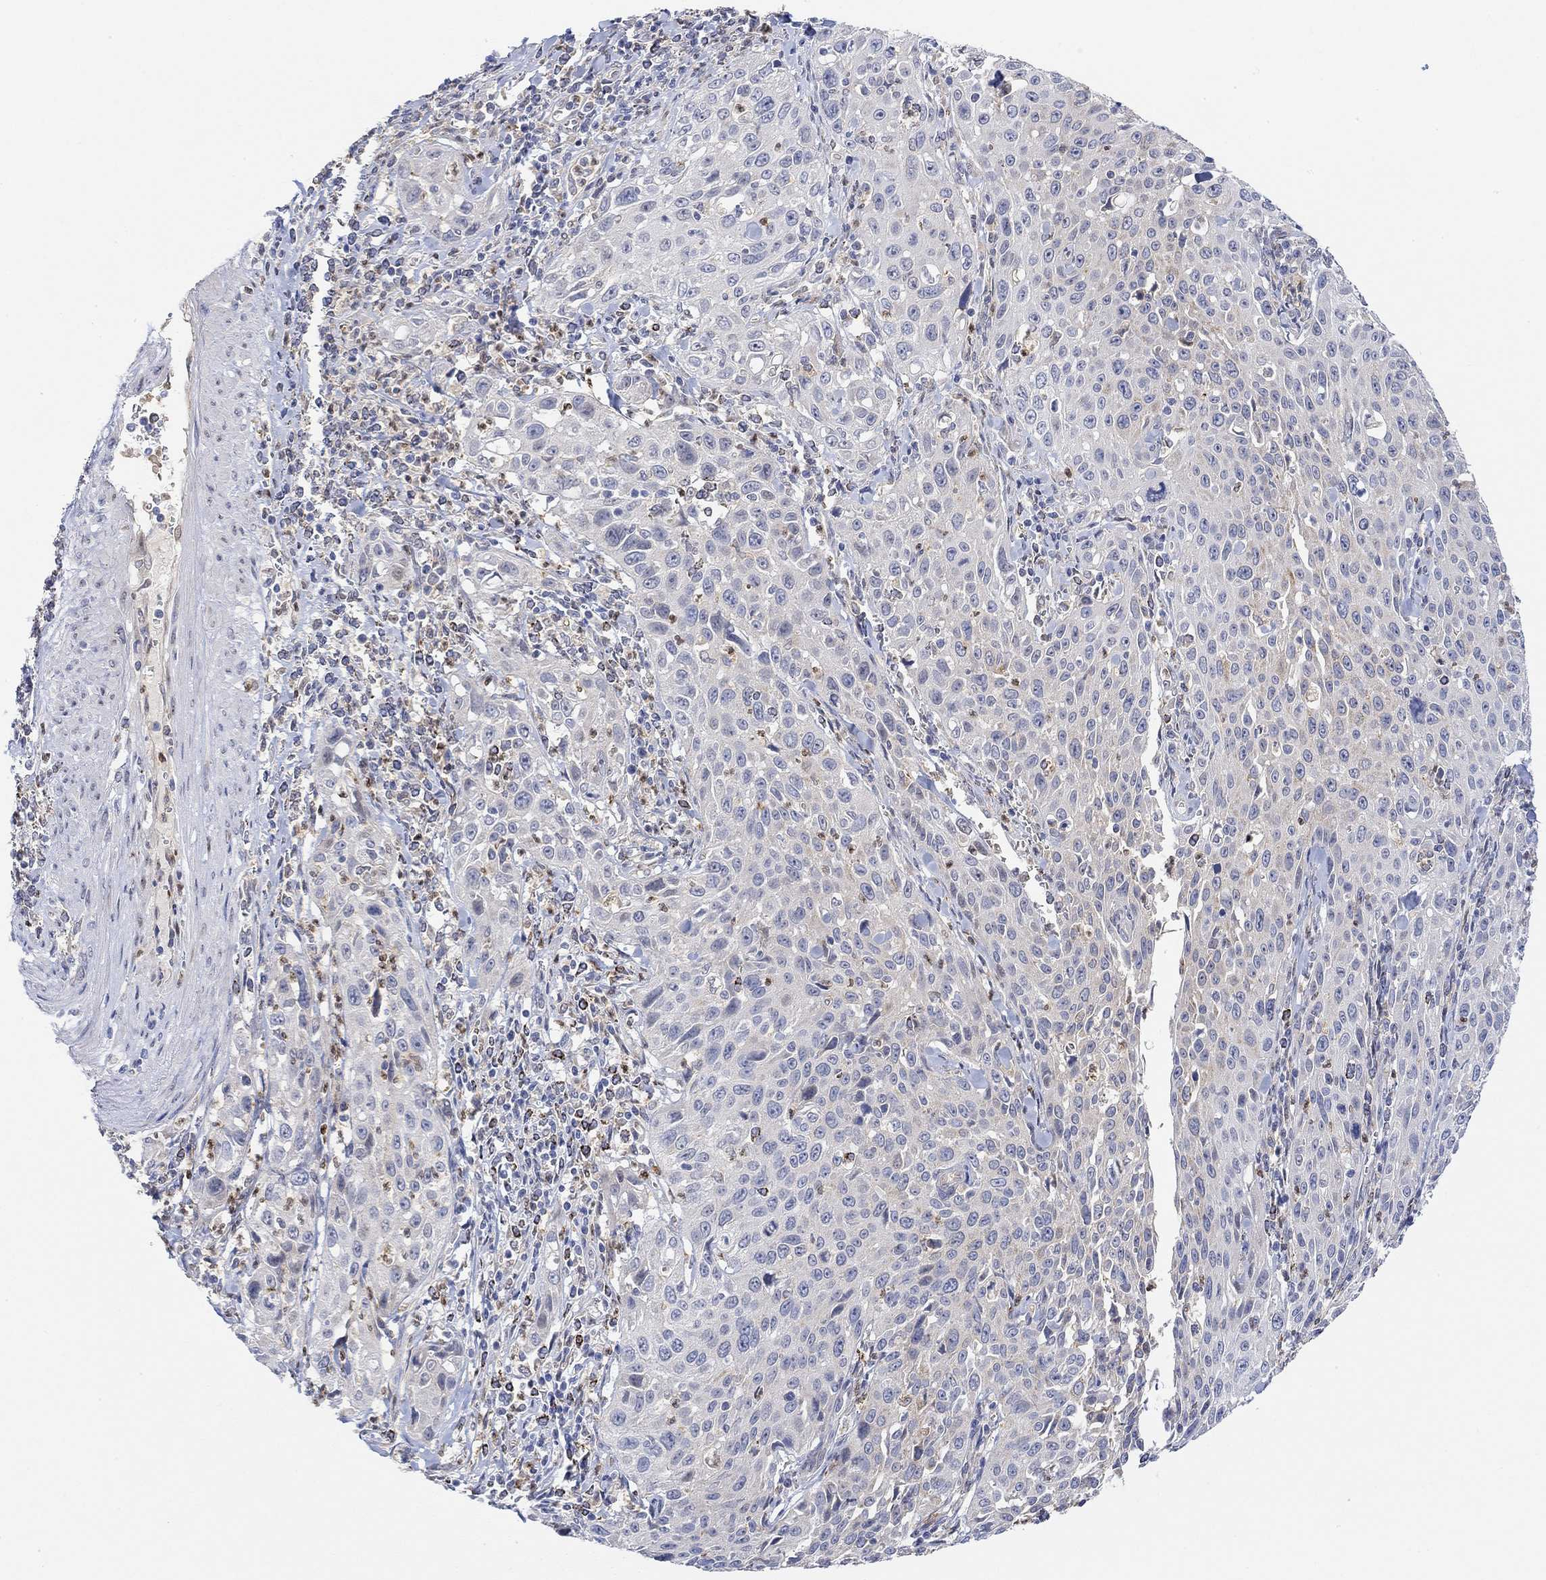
{"staining": {"intensity": "negative", "quantity": "none", "location": "none"}, "tissue": "cervical cancer", "cell_type": "Tumor cells", "image_type": "cancer", "snomed": [{"axis": "morphology", "description": "Squamous cell carcinoma, NOS"}, {"axis": "topography", "description": "Cervix"}], "caption": "Immunohistochemistry of cervical cancer reveals no positivity in tumor cells. (DAB IHC, high magnification).", "gene": "ACSL1", "patient": {"sex": "female", "age": 26}}